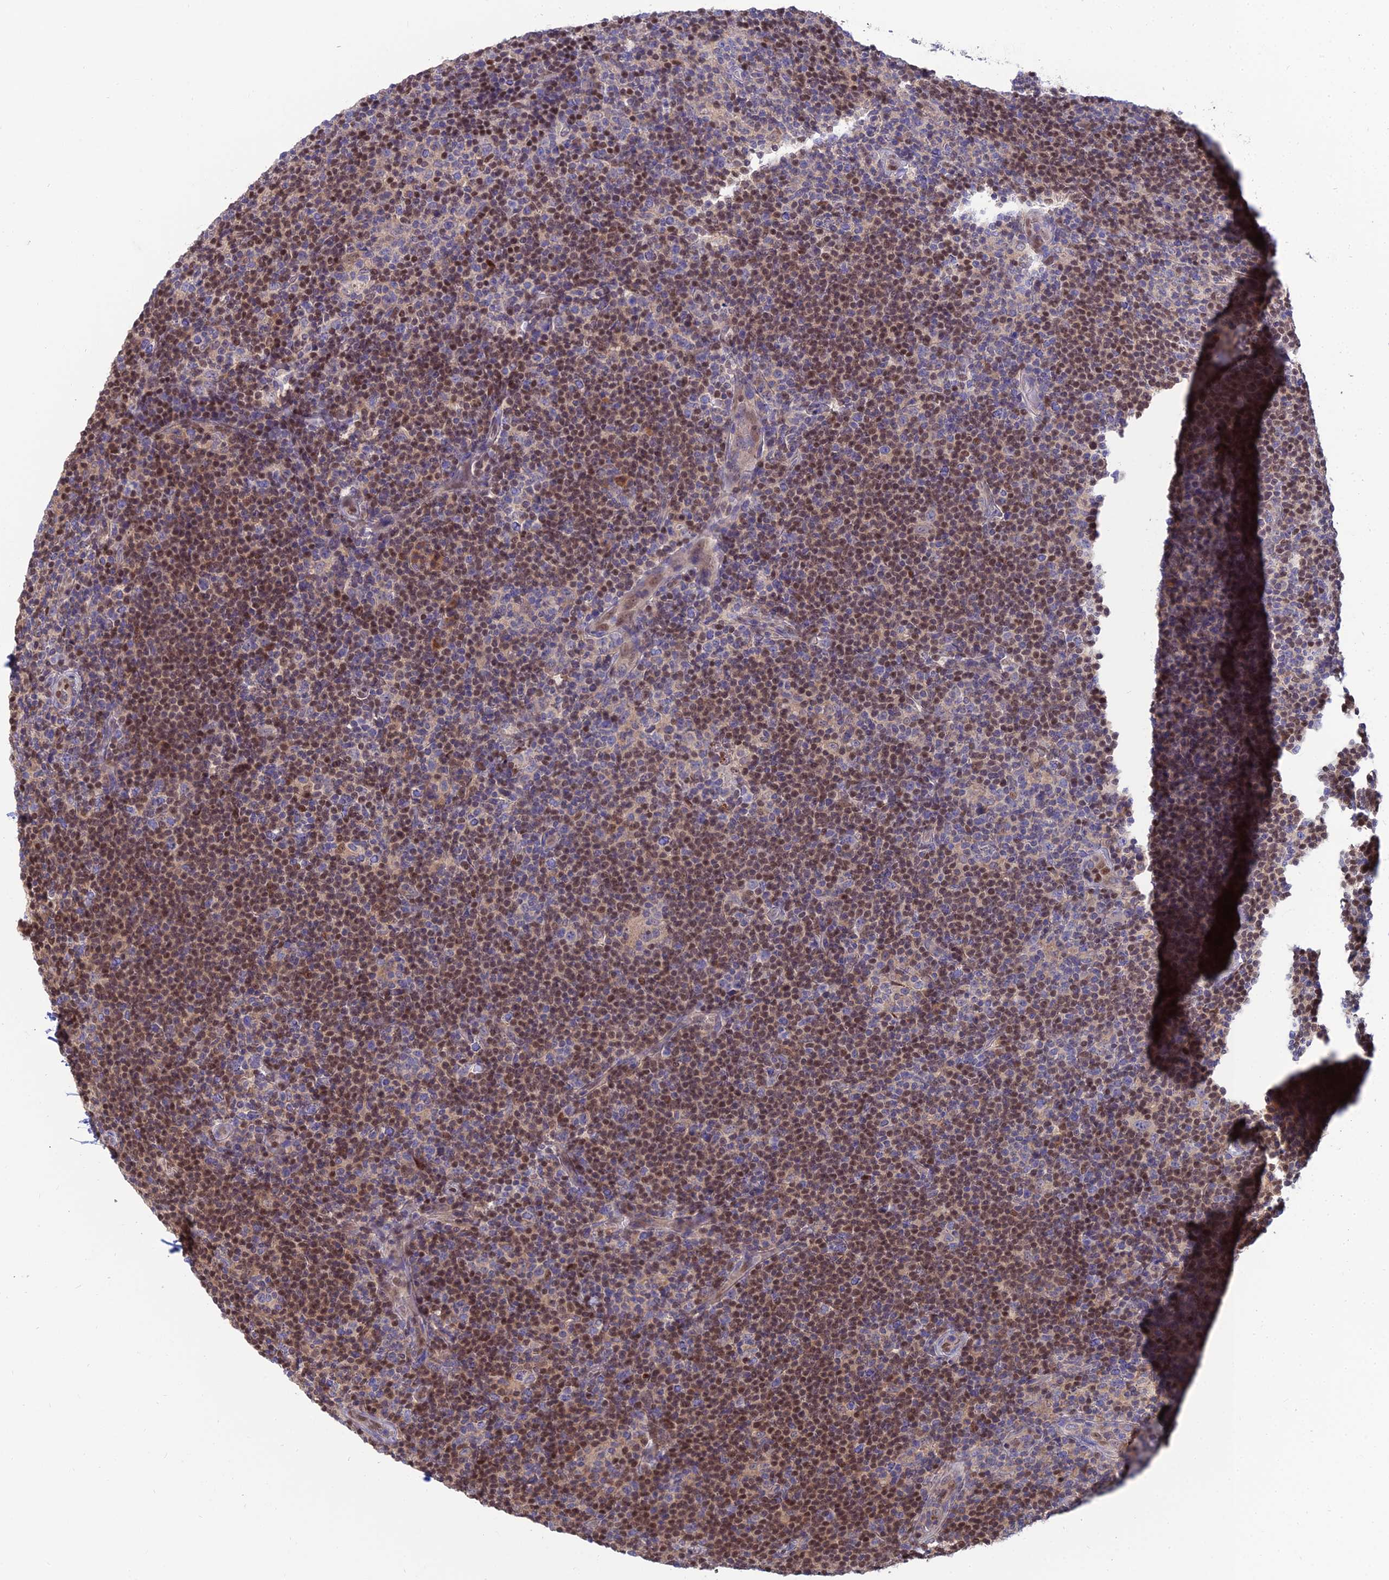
{"staining": {"intensity": "negative", "quantity": "none", "location": "none"}, "tissue": "lymphoma", "cell_type": "Tumor cells", "image_type": "cancer", "snomed": [{"axis": "morphology", "description": "Hodgkin's disease, NOS"}, {"axis": "topography", "description": "Lymph node"}], "caption": "Tumor cells show no significant expression in lymphoma.", "gene": "DNPEP", "patient": {"sex": "female", "age": 57}}